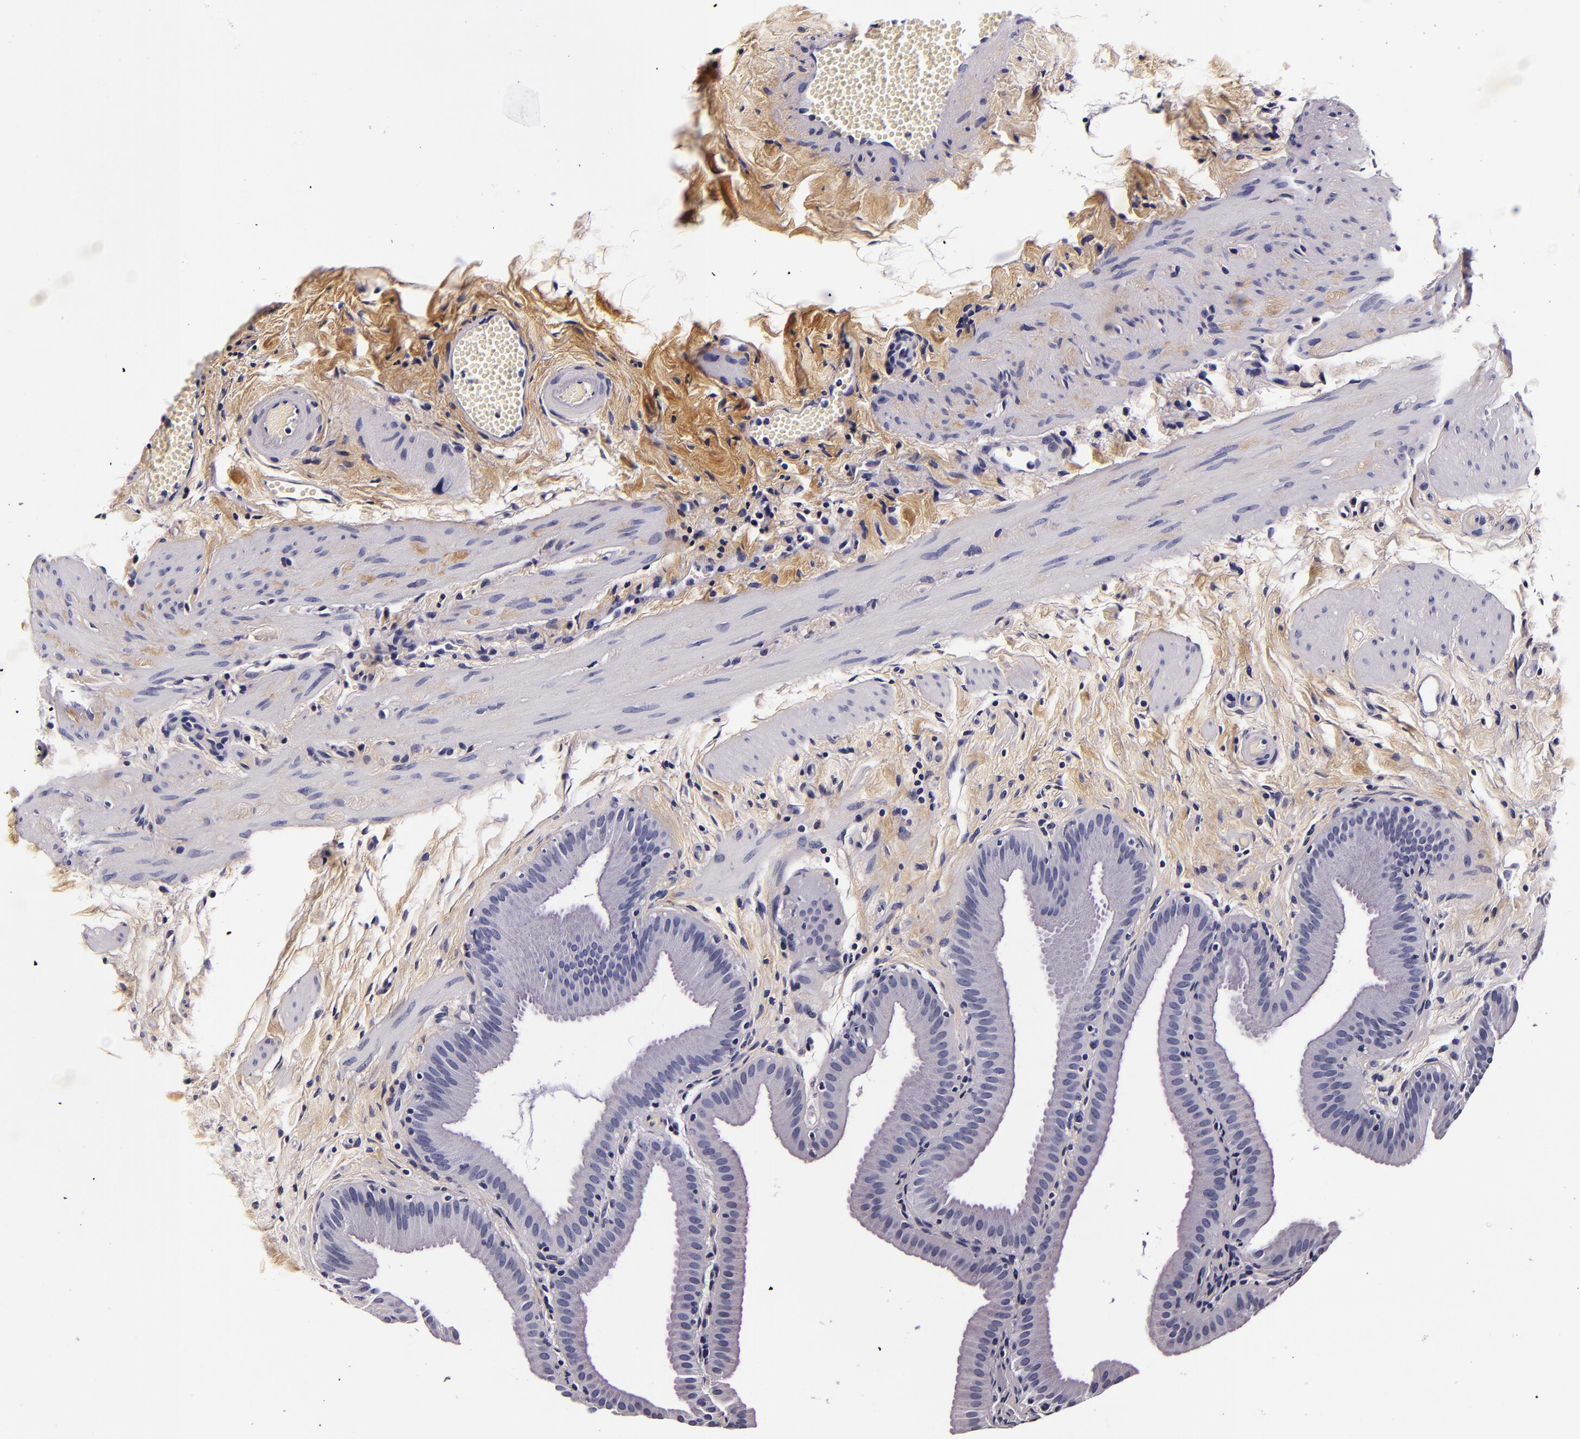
{"staining": {"intensity": "negative", "quantity": "none", "location": "none"}, "tissue": "gallbladder", "cell_type": "Glandular cells", "image_type": "normal", "snomed": [{"axis": "morphology", "description": "Normal tissue, NOS"}, {"axis": "topography", "description": "Gallbladder"}], "caption": "Unremarkable gallbladder was stained to show a protein in brown. There is no significant positivity in glandular cells.", "gene": "FBN1", "patient": {"sex": "female", "age": 63}}